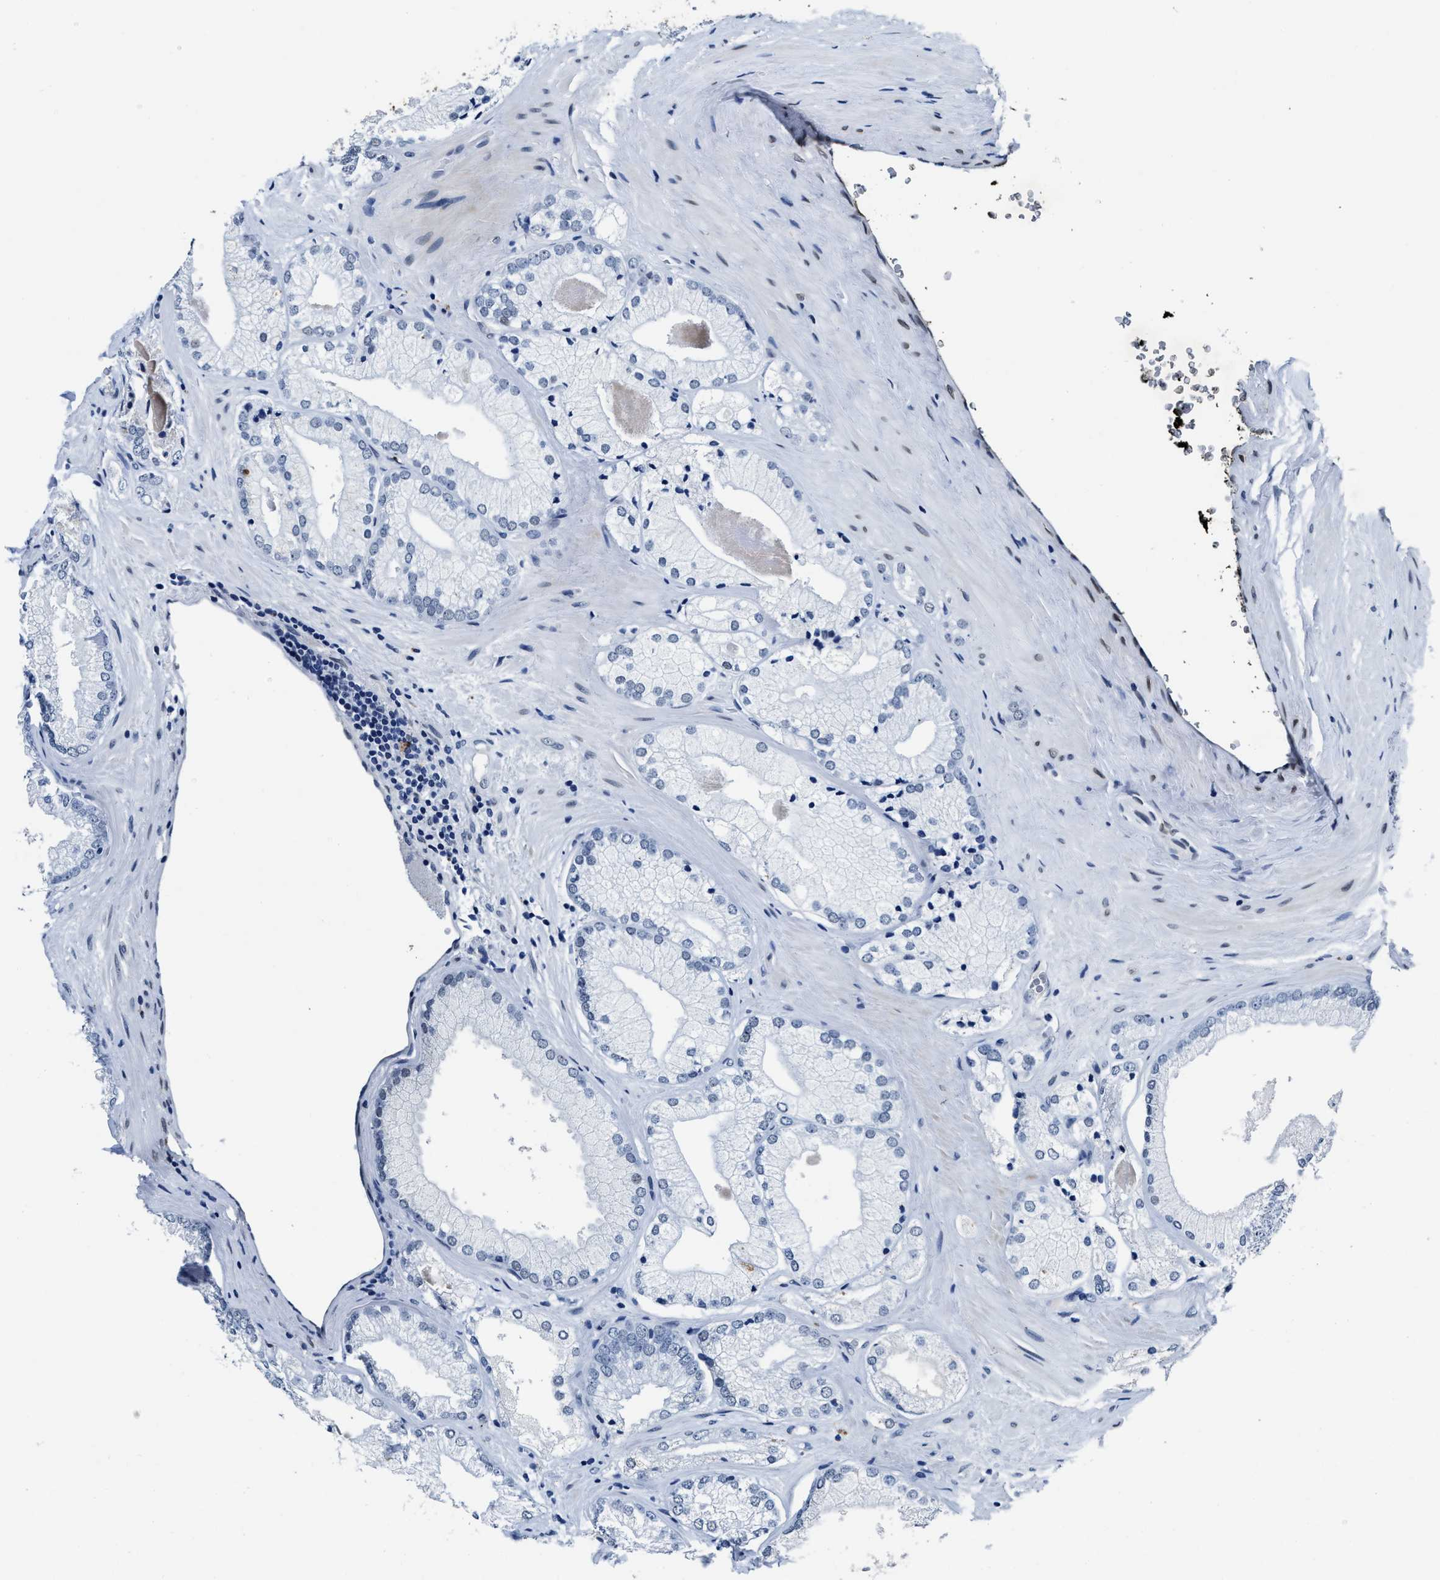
{"staining": {"intensity": "negative", "quantity": "none", "location": "none"}, "tissue": "prostate cancer", "cell_type": "Tumor cells", "image_type": "cancer", "snomed": [{"axis": "morphology", "description": "Adenocarcinoma, Low grade"}, {"axis": "topography", "description": "Prostate"}], "caption": "Tumor cells are negative for brown protein staining in prostate cancer. (Immunohistochemistry, brightfield microscopy, high magnification).", "gene": "UBN2", "patient": {"sex": "male", "age": 65}}